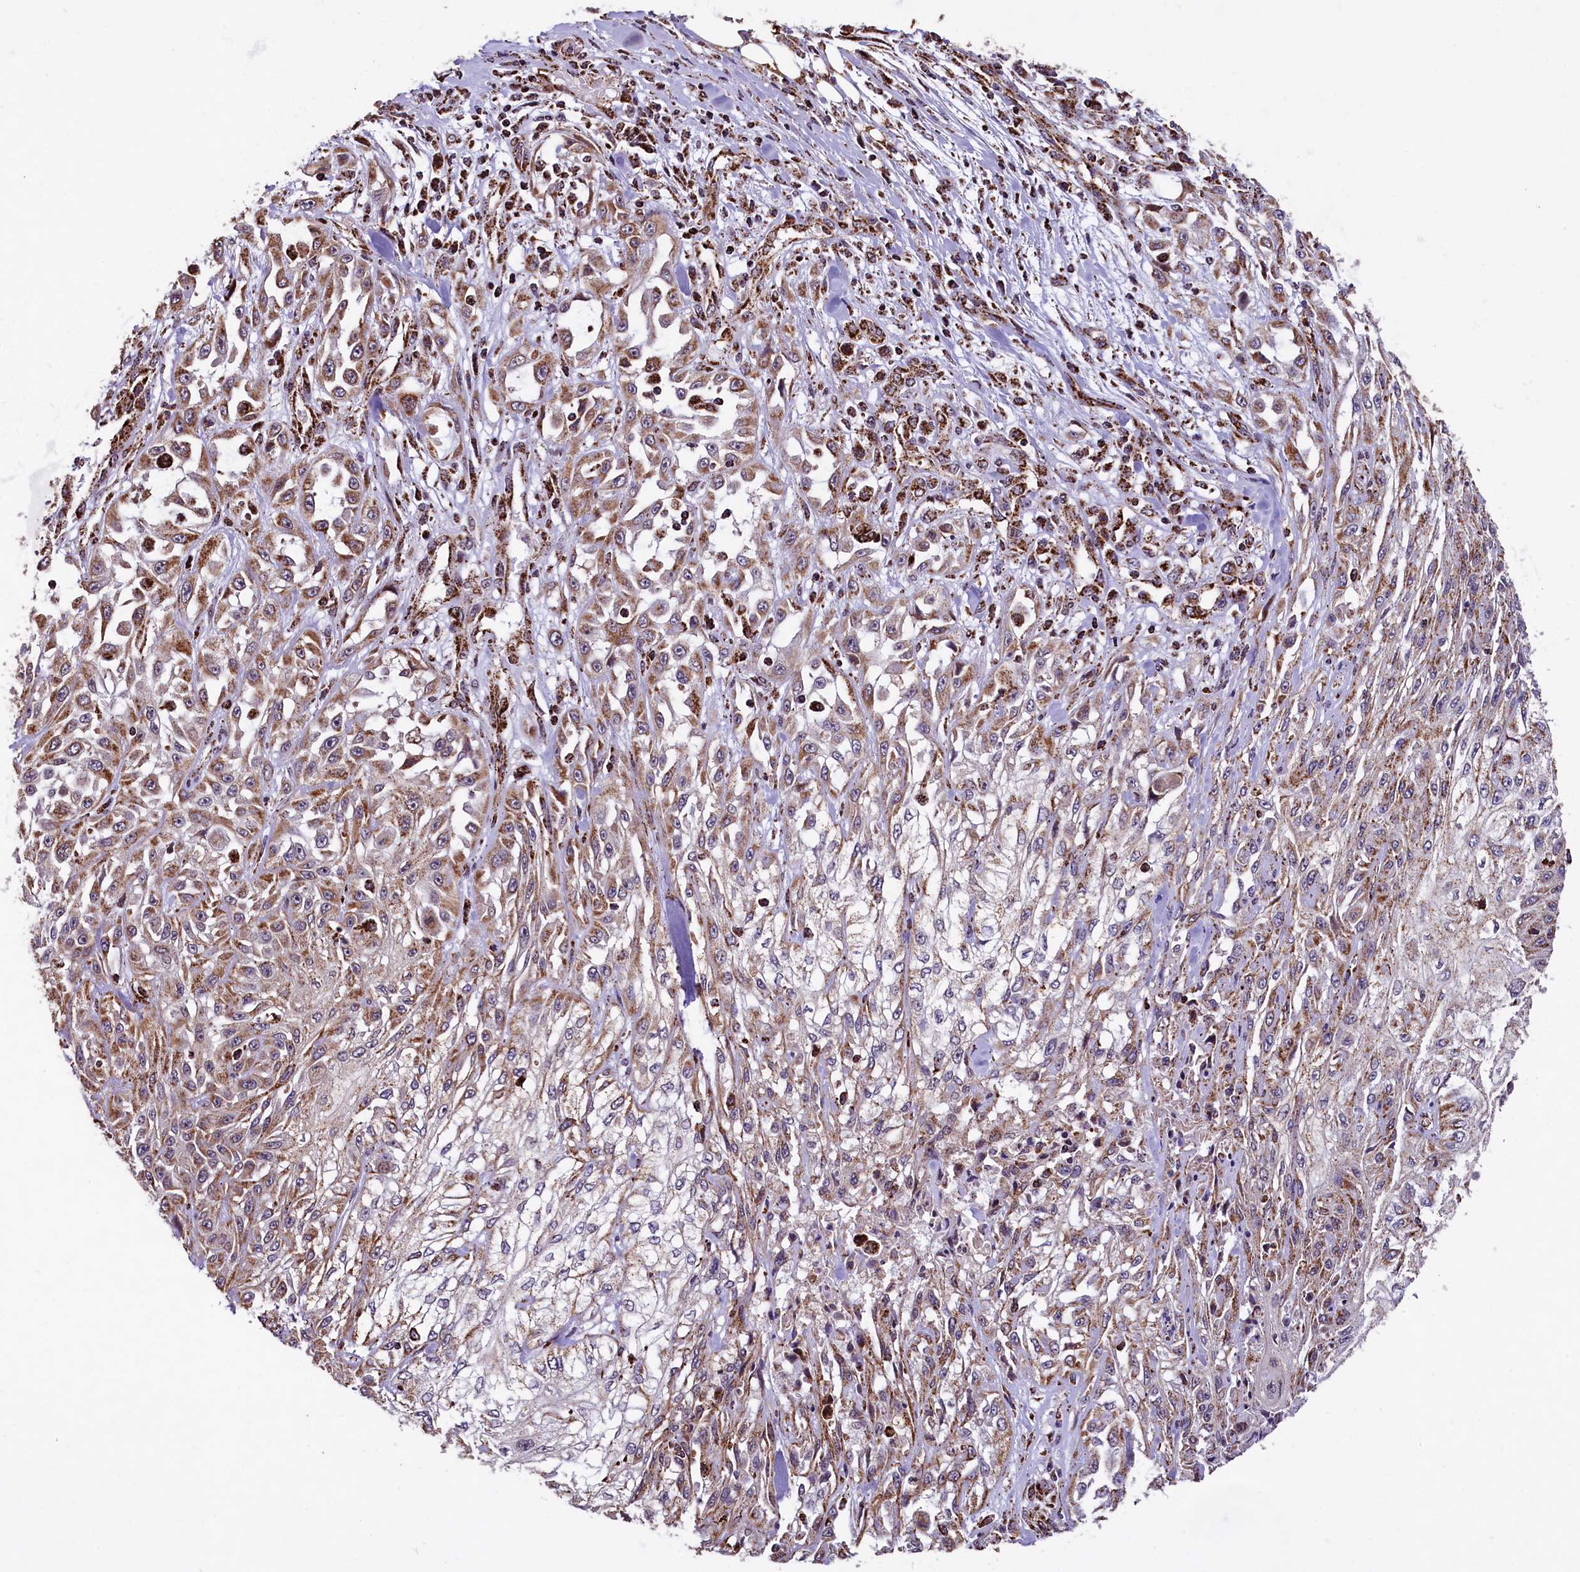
{"staining": {"intensity": "moderate", "quantity": ">75%", "location": "cytoplasmic/membranous"}, "tissue": "skin cancer", "cell_type": "Tumor cells", "image_type": "cancer", "snomed": [{"axis": "morphology", "description": "Squamous cell carcinoma, NOS"}, {"axis": "morphology", "description": "Squamous cell carcinoma, metastatic, NOS"}, {"axis": "topography", "description": "Skin"}, {"axis": "topography", "description": "Lymph node"}], "caption": "Immunohistochemistry staining of skin cancer (metastatic squamous cell carcinoma), which shows medium levels of moderate cytoplasmic/membranous expression in approximately >75% of tumor cells indicating moderate cytoplasmic/membranous protein staining. The staining was performed using DAB (brown) for protein detection and nuclei were counterstained in hematoxylin (blue).", "gene": "KLC2", "patient": {"sex": "male", "age": 75}}